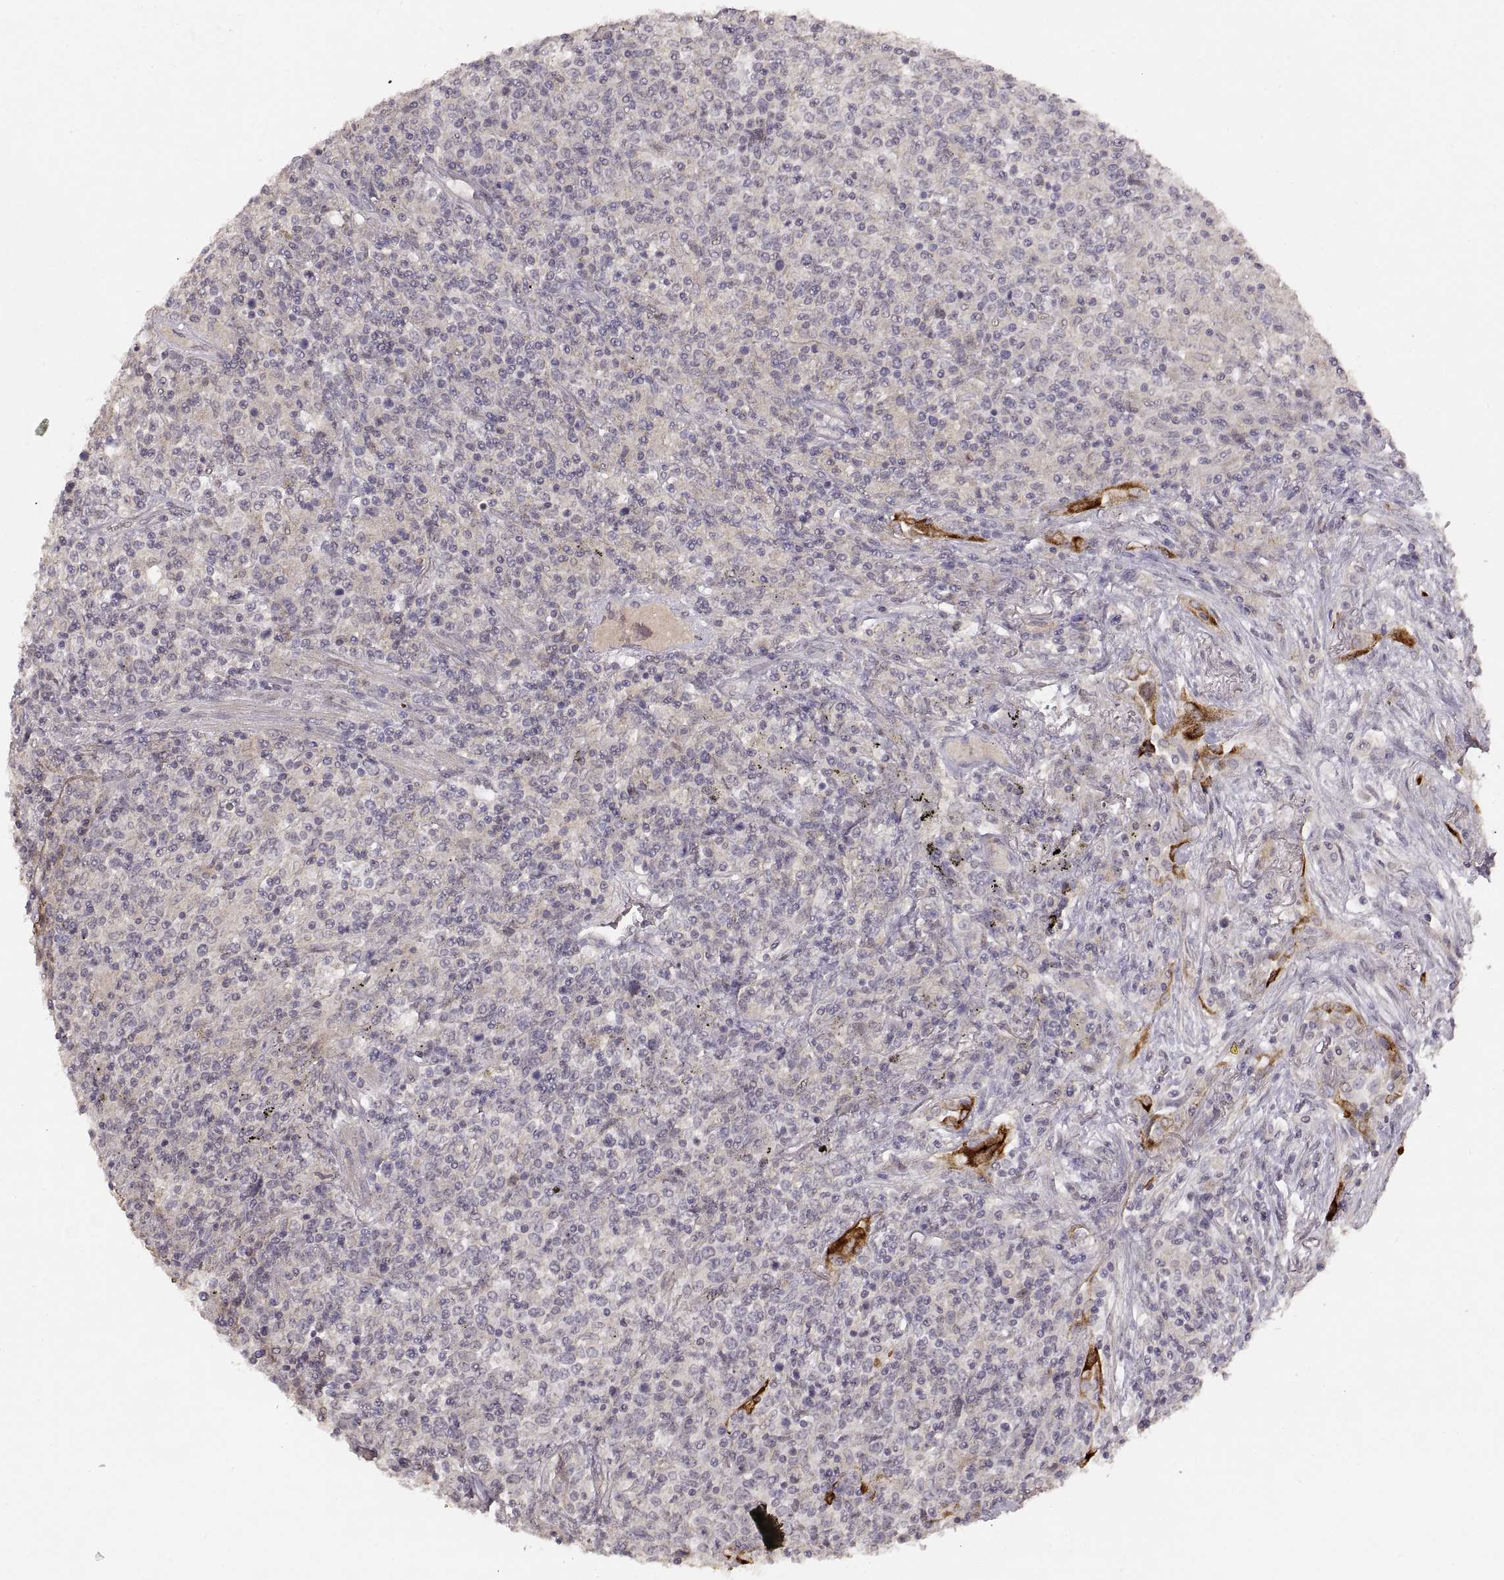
{"staining": {"intensity": "negative", "quantity": "none", "location": "none"}, "tissue": "lymphoma", "cell_type": "Tumor cells", "image_type": "cancer", "snomed": [{"axis": "morphology", "description": "Malignant lymphoma, non-Hodgkin's type, High grade"}, {"axis": "topography", "description": "Lung"}], "caption": "A photomicrograph of malignant lymphoma, non-Hodgkin's type (high-grade) stained for a protein demonstrates no brown staining in tumor cells.", "gene": "LAMC2", "patient": {"sex": "male", "age": 79}}